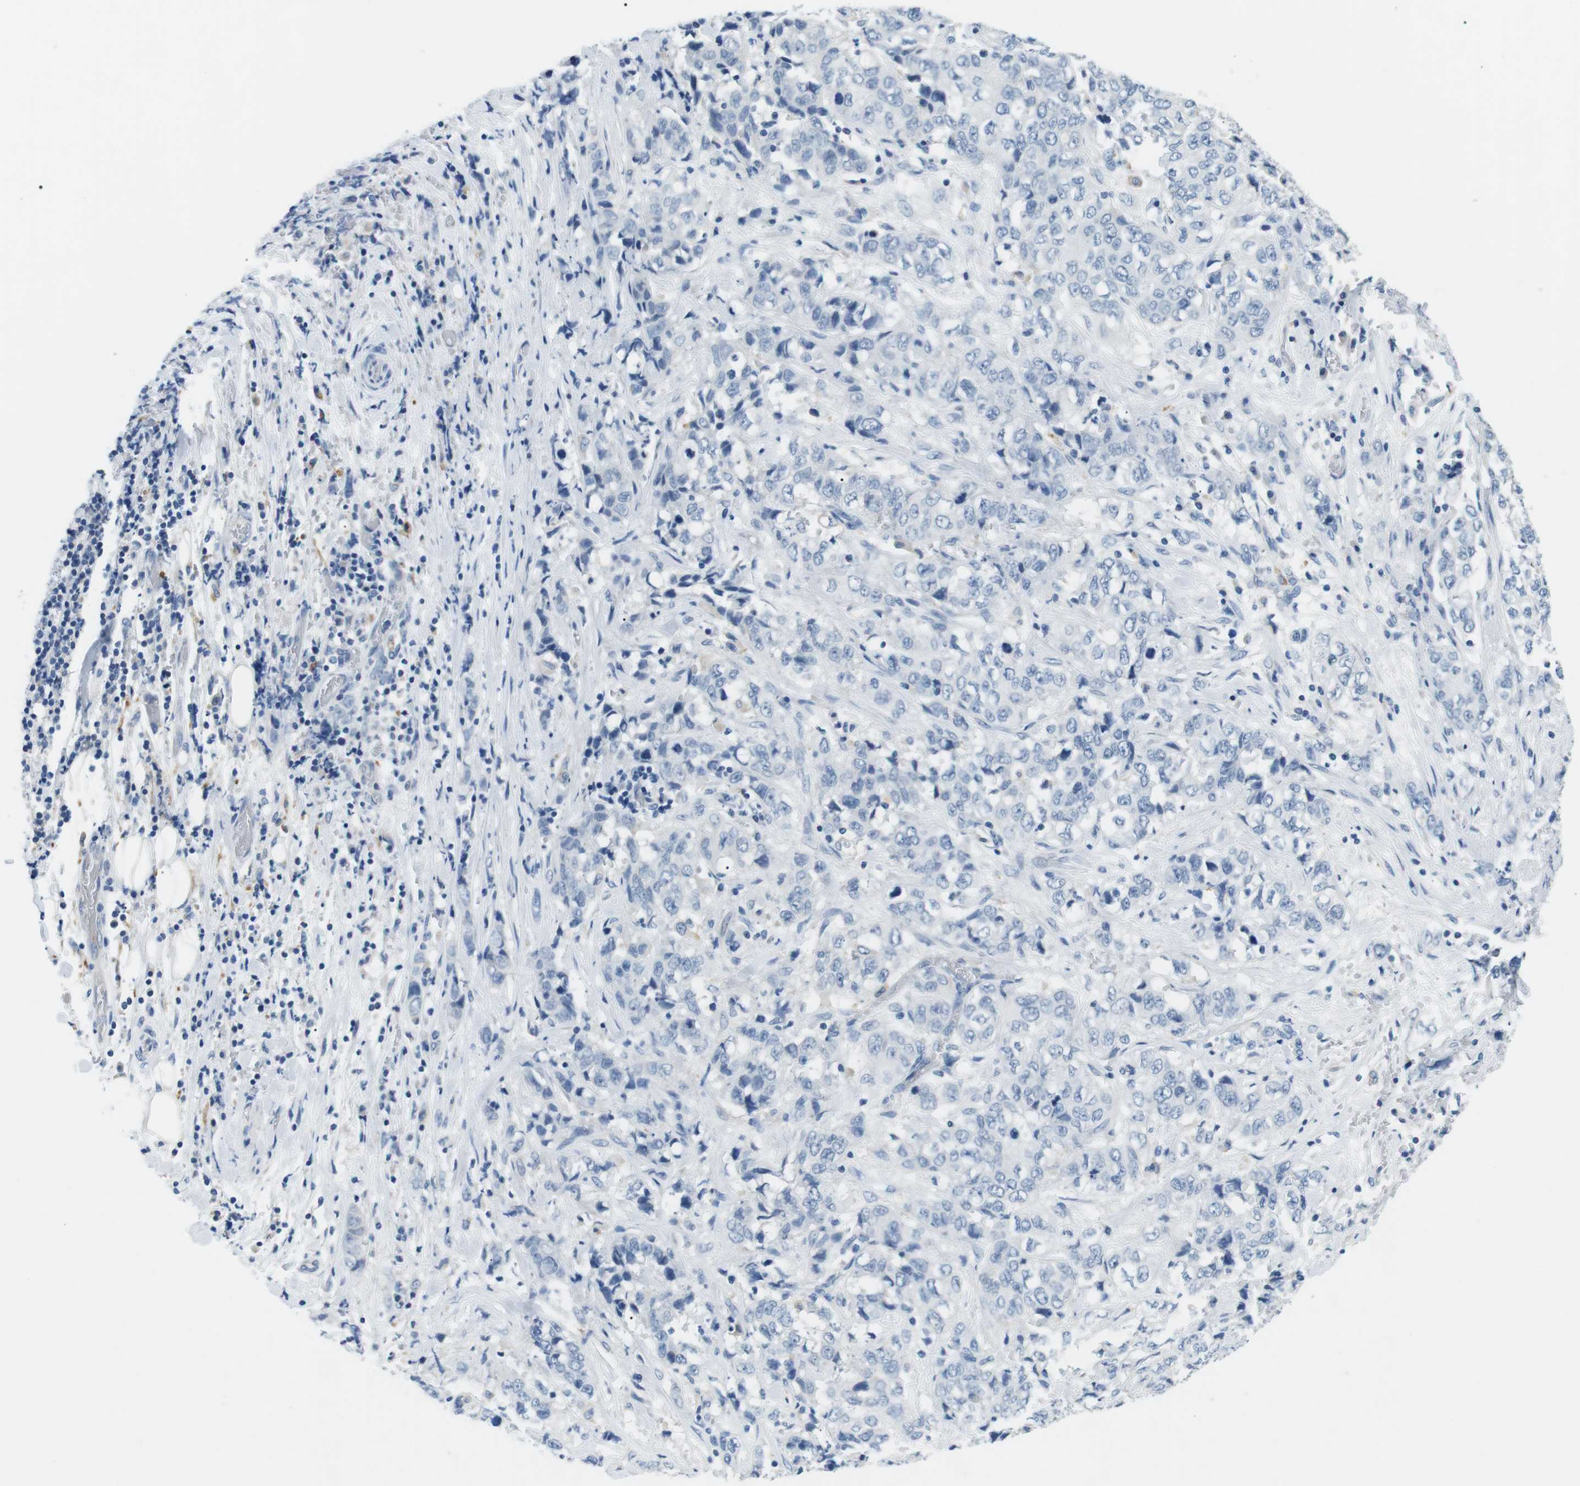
{"staining": {"intensity": "negative", "quantity": "none", "location": "none"}, "tissue": "stomach cancer", "cell_type": "Tumor cells", "image_type": "cancer", "snomed": [{"axis": "morphology", "description": "Adenocarcinoma, NOS"}, {"axis": "topography", "description": "Stomach"}], "caption": "The immunohistochemistry (IHC) histopathology image has no significant positivity in tumor cells of stomach adenocarcinoma tissue.", "gene": "FCGRT", "patient": {"sex": "male", "age": 48}}